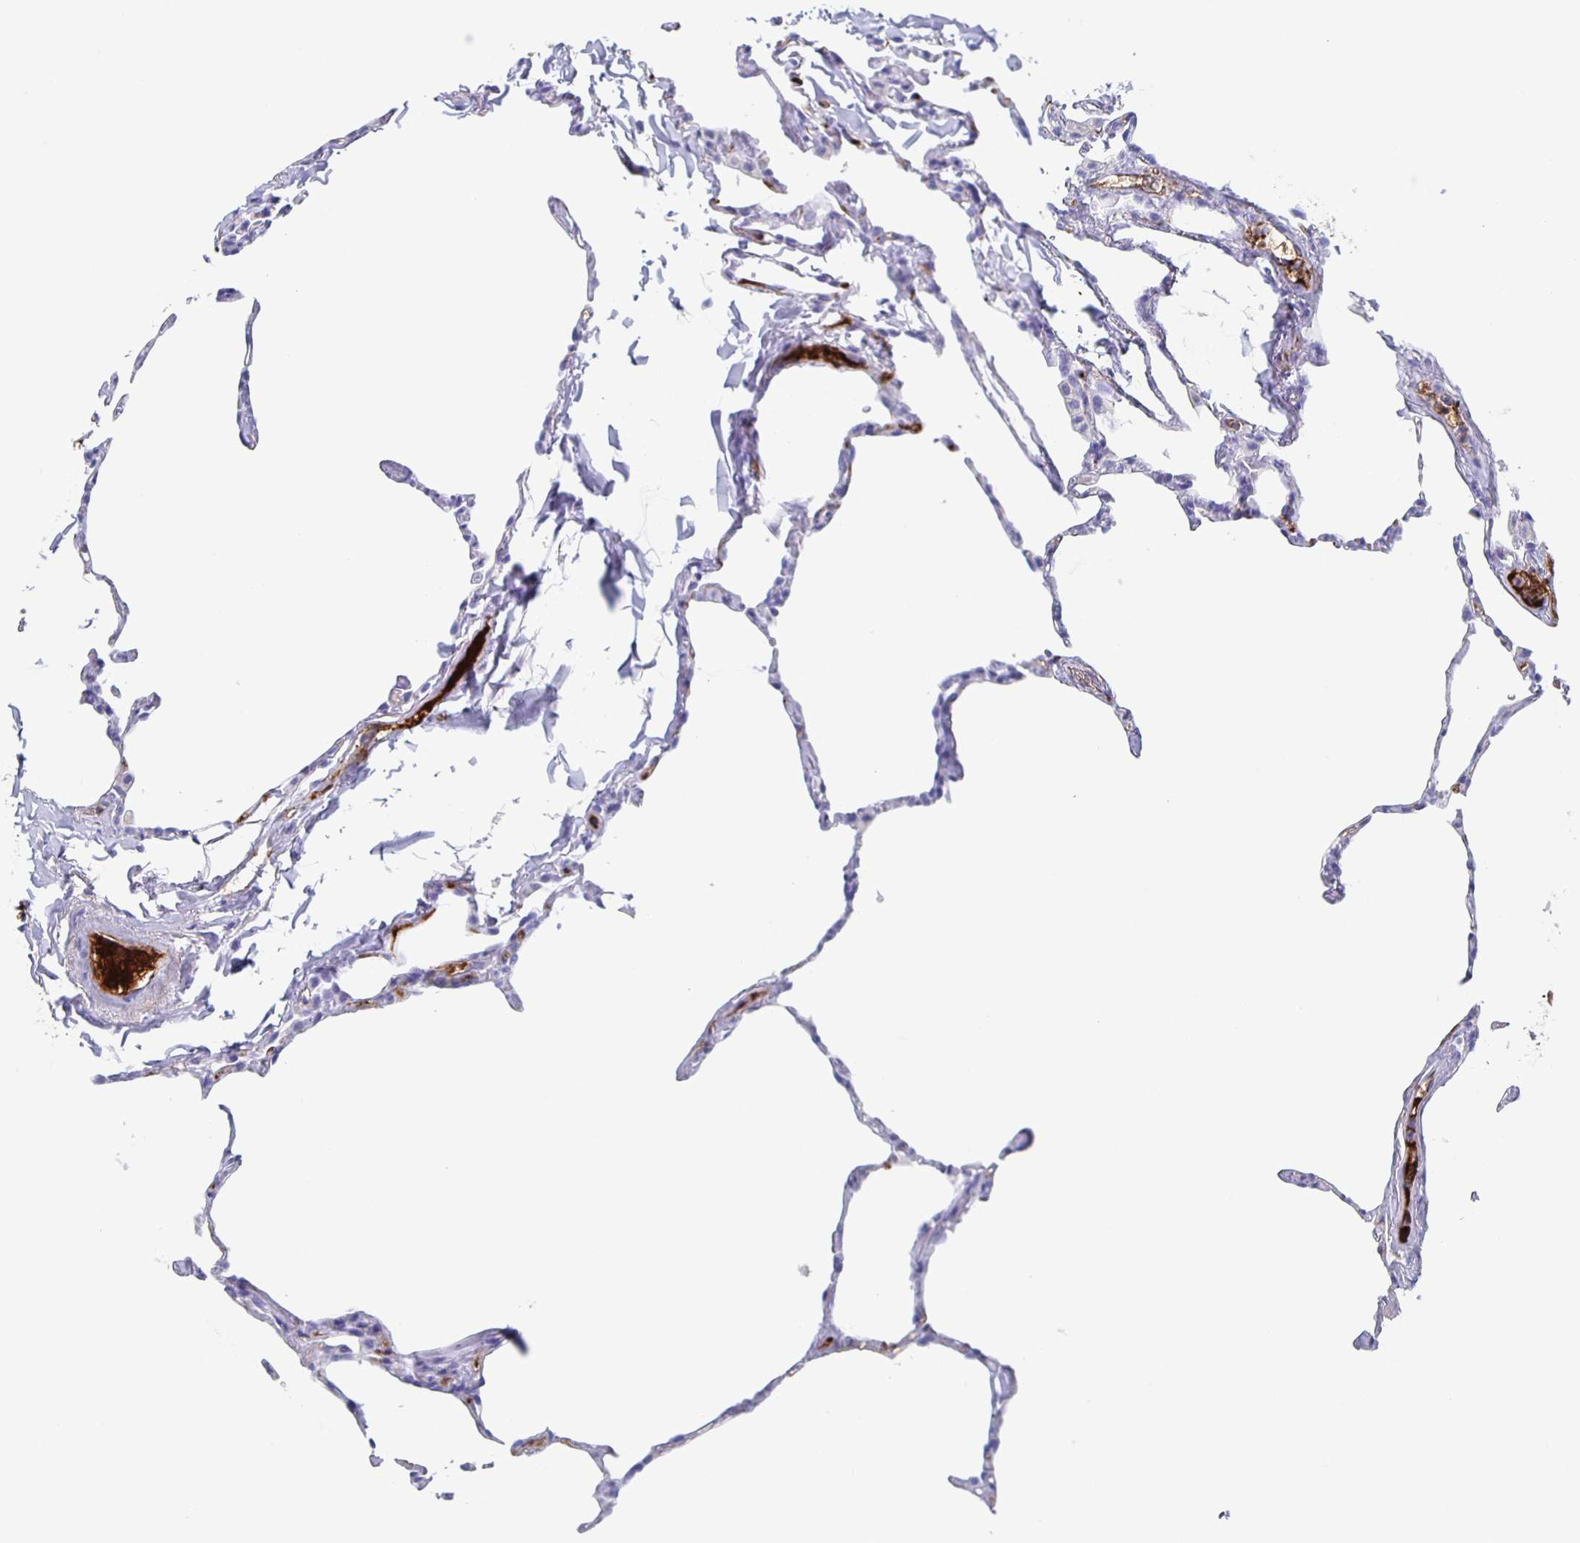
{"staining": {"intensity": "moderate", "quantity": "25%-75%", "location": "cytoplasmic/membranous,nuclear"}, "tissue": "lung", "cell_type": "Alveolar cells", "image_type": "normal", "snomed": [{"axis": "morphology", "description": "Normal tissue, NOS"}, {"axis": "topography", "description": "Lung"}], "caption": "This histopathology image demonstrates normal lung stained with IHC to label a protein in brown. The cytoplasmic/membranous,nuclear of alveolar cells show moderate positivity for the protein. Nuclei are counter-stained blue.", "gene": "FGA", "patient": {"sex": "male", "age": 65}}